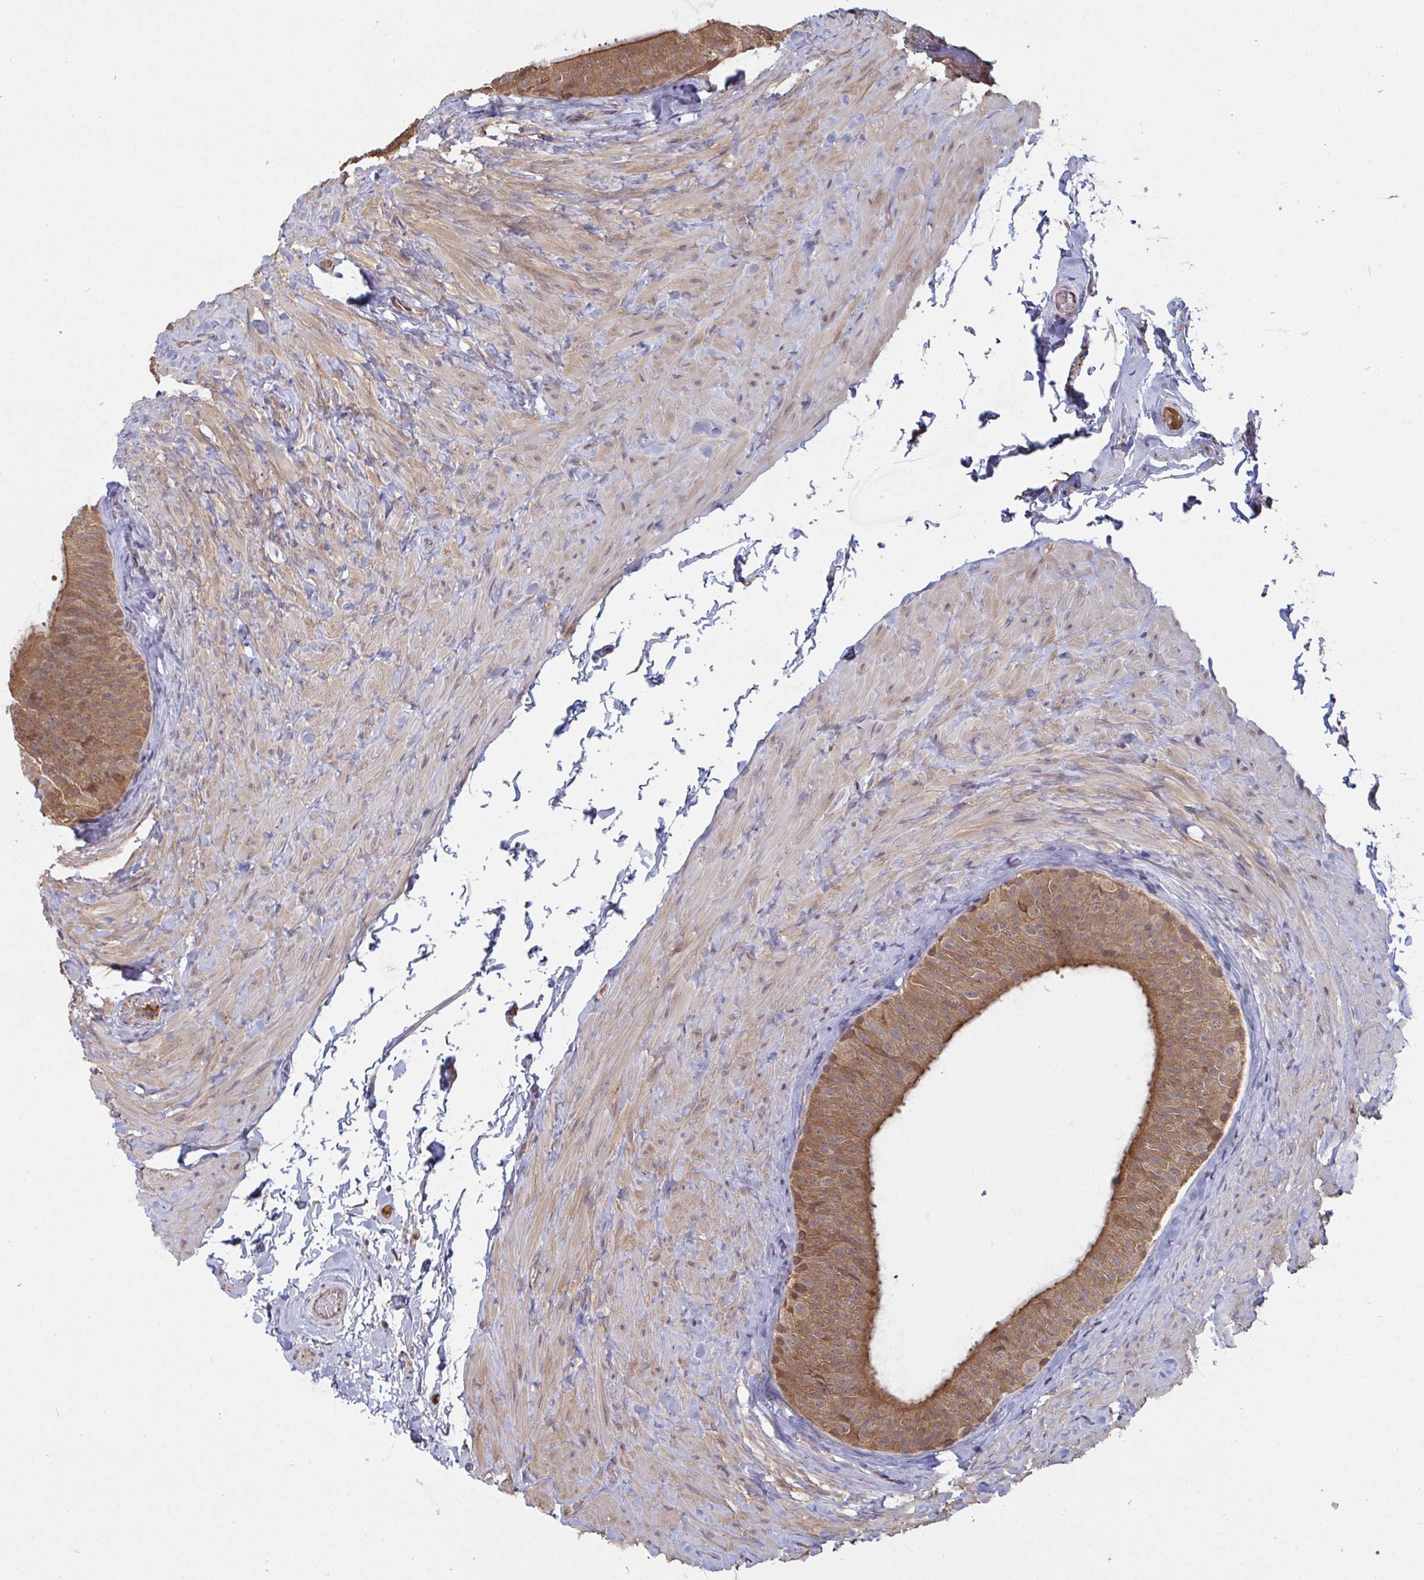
{"staining": {"intensity": "moderate", "quantity": ">75%", "location": "cytoplasmic/membranous"}, "tissue": "epididymis", "cell_type": "Glandular cells", "image_type": "normal", "snomed": [{"axis": "morphology", "description": "Normal tissue, NOS"}, {"axis": "topography", "description": "Epididymis, spermatic cord, NOS"}, {"axis": "topography", "description": "Epididymis"}], "caption": "High-magnification brightfield microscopy of unremarkable epididymis stained with DAB (3,3'-diaminobenzidine) (brown) and counterstained with hematoxylin (blue). glandular cells exhibit moderate cytoplasmic/membranous expression is appreciated in approximately>75% of cells.", "gene": "TTC9C", "patient": {"sex": "male", "age": 31}}